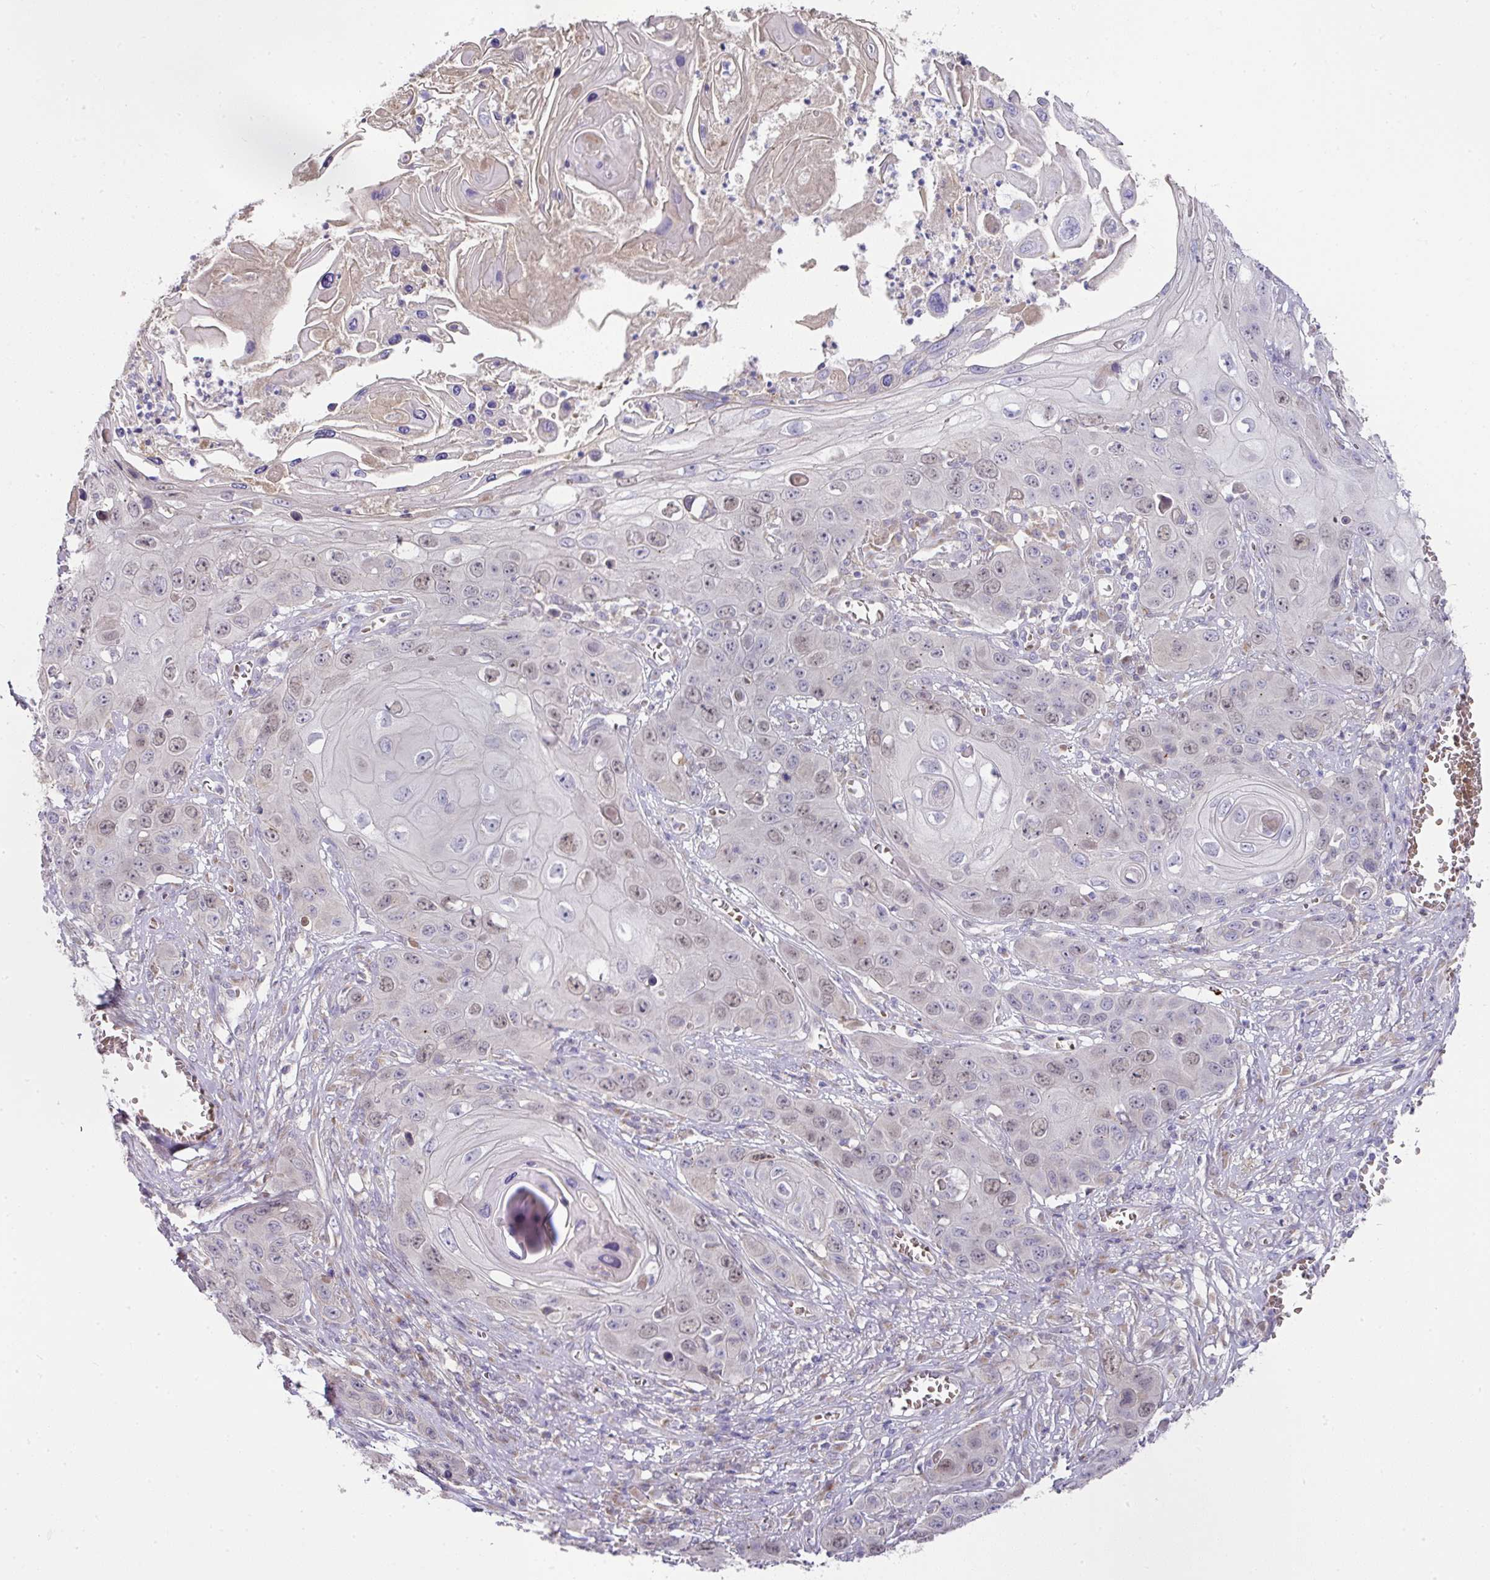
{"staining": {"intensity": "negative", "quantity": "none", "location": "none"}, "tissue": "skin cancer", "cell_type": "Tumor cells", "image_type": "cancer", "snomed": [{"axis": "morphology", "description": "Squamous cell carcinoma, NOS"}, {"axis": "topography", "description": "Skin"}], "caption": "Tumor cells show no significant protein staining in skin cancer.", "gene": "TARM1", "patient": {"sex": "male", "age": 55}}